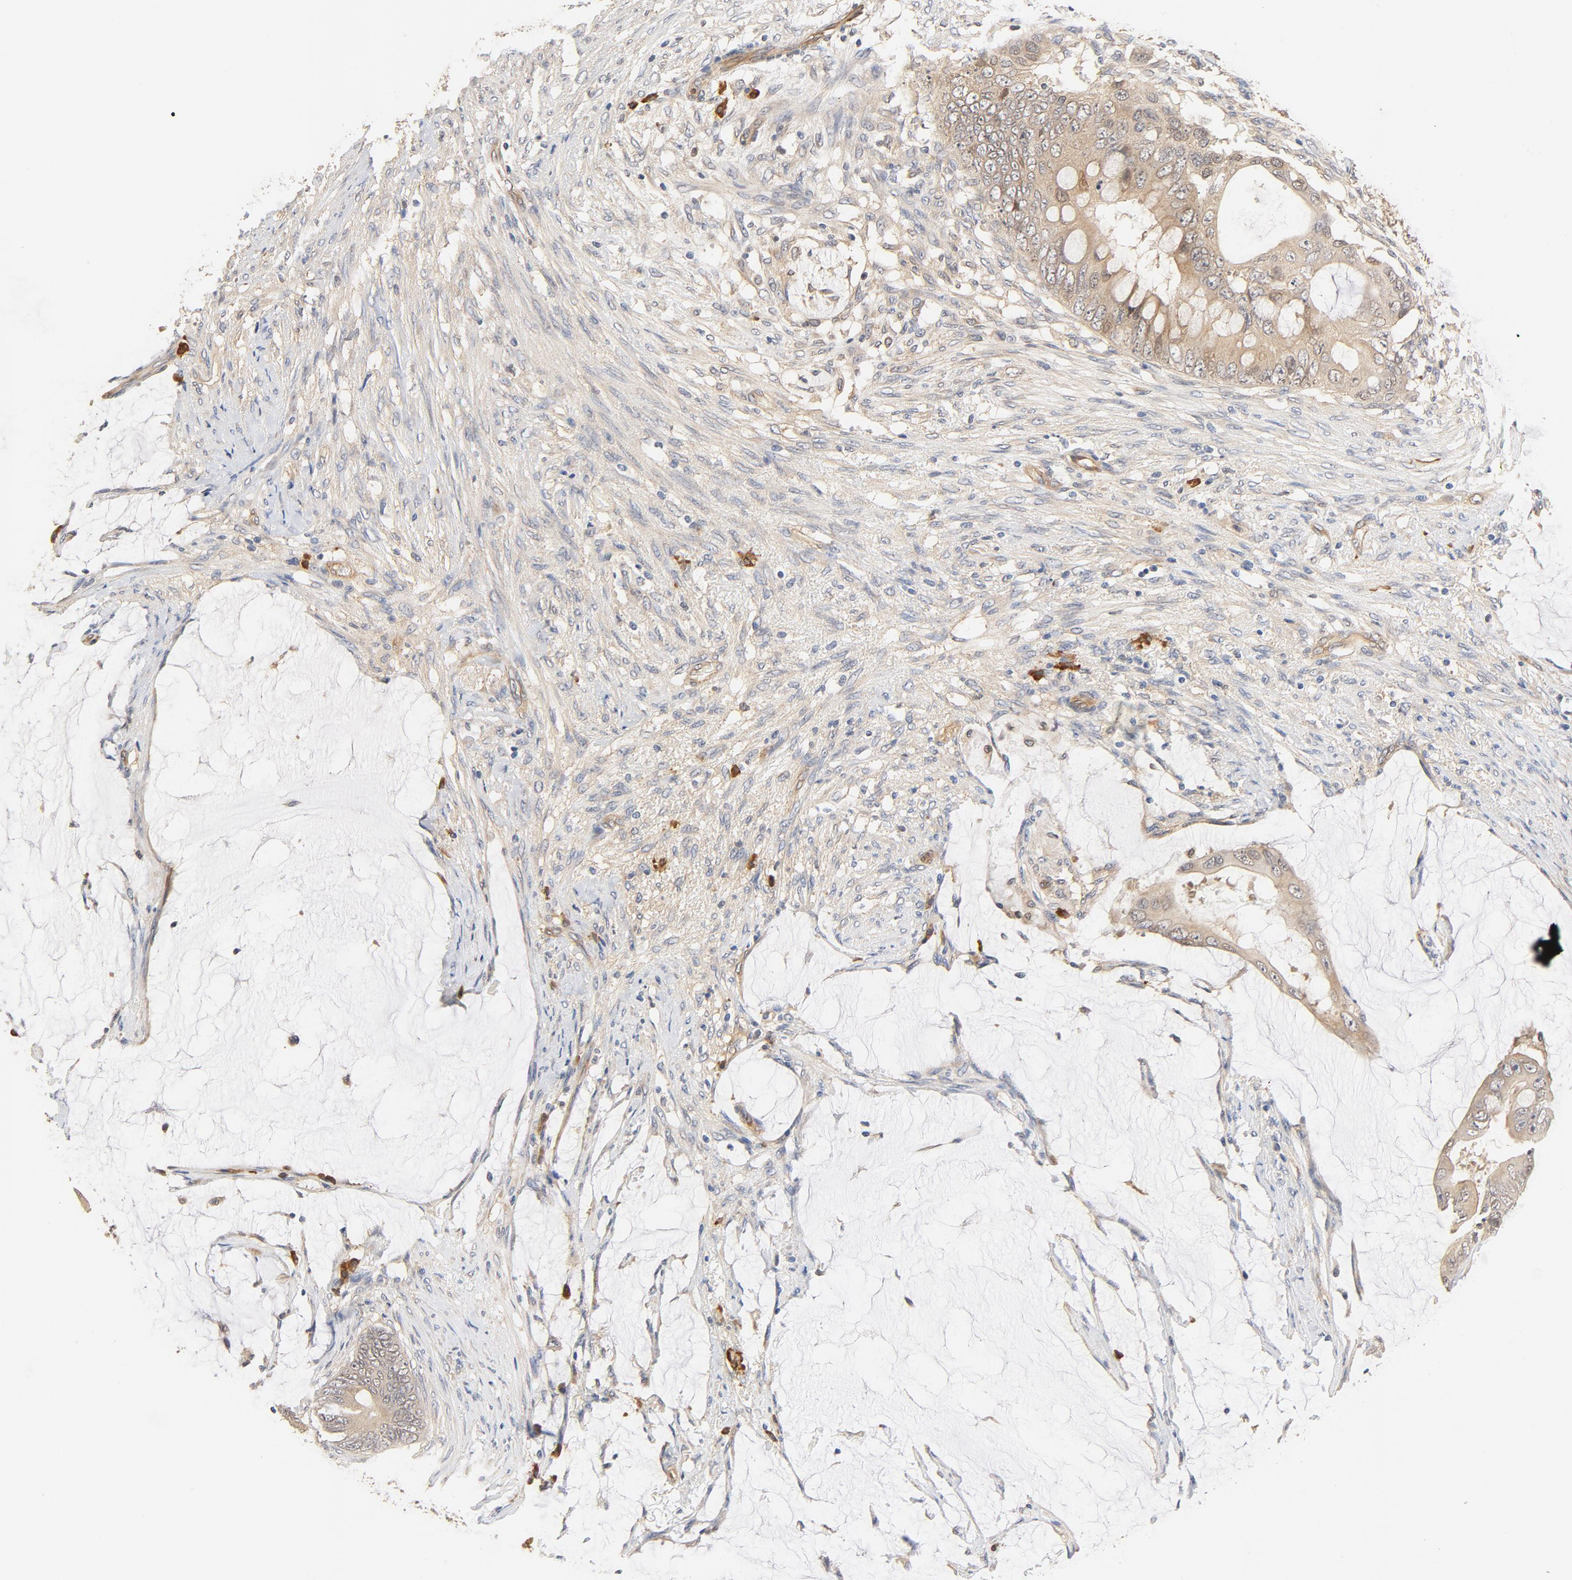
{"staining": {"intensity": "weak", "quantity": ">75%", "location": "cytoplasmic/membranous"}, "tissue": "colorectal cancer", "cell_type": "Tumor cells", "image_type": "cancer", "snomed": [{"axis": "morphology", "description": "Normal tissue, NOS"}, {"axis": "morphology", "description": "Adenocarcinoma, NOS"}, {"axis": "topography", "description": "Rectum"}, {"axis": "topography", "description": "Peripheral nerve tissue"}], "caption": "A histopathology image showing weak cytoplasmic/membranous expression in about >75% of tumor cells in adenocarcinoma (colorectal), as visualized by brown immunohistochemical staining.", "gene": "UBE2J1", "patient": {"sex": "female", "age": 77}}